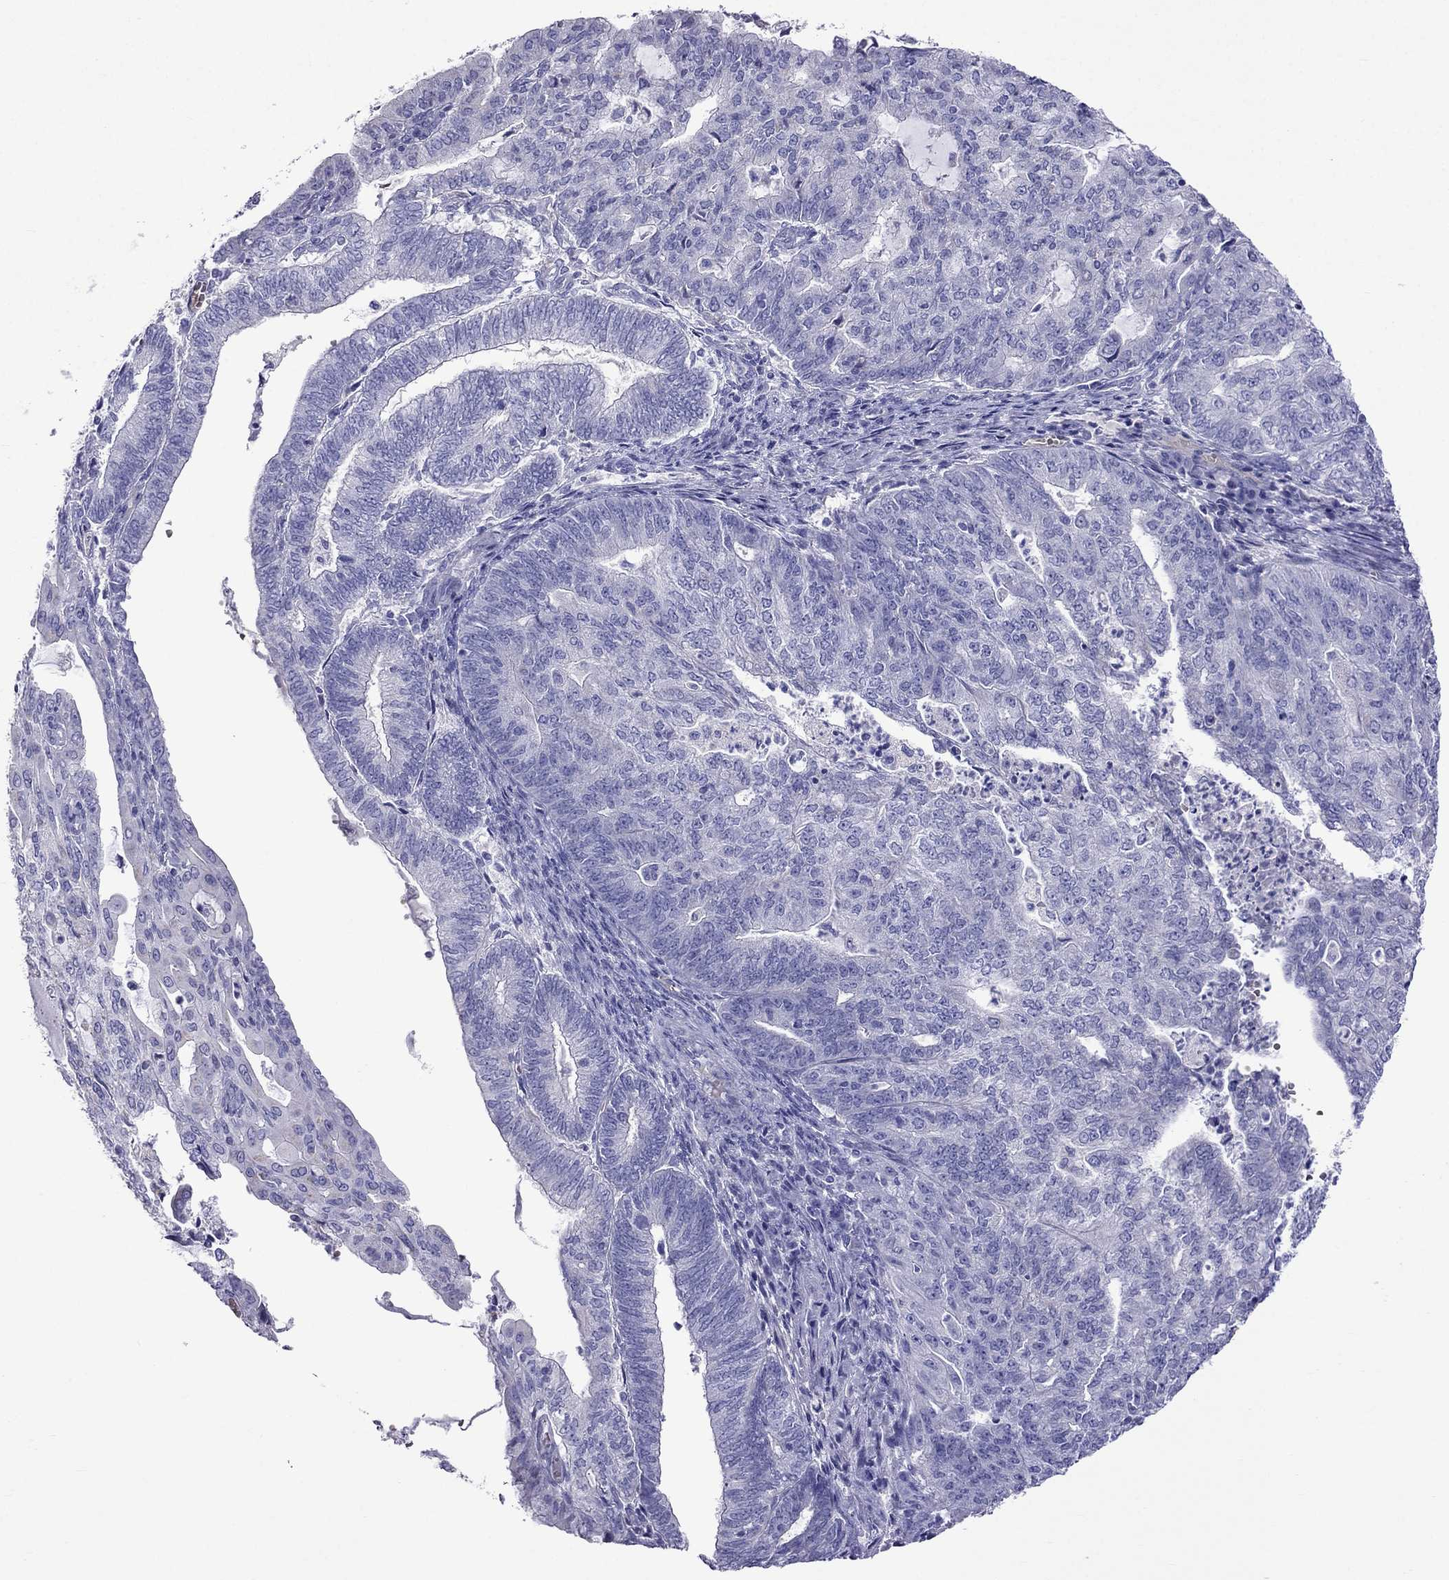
{"staining": {"intensity": "negative", "quantity": "none", "location": "none"}, "tissue": "endometrial cancer", "cell_type": "Tumor cells", "image_type": "cancer", "snomed": [{"axis": "morphology", "description": "Adenocarcinoma, NOS"}, {"axis": "topography", "description": "Endometrium"}], "caption": "Endometrial cancer was stained to show a protein in brown. There is no significant expression in tumor cells.", "gene": "TDRD1", "patient": {"sex": "female", "age": 82}}